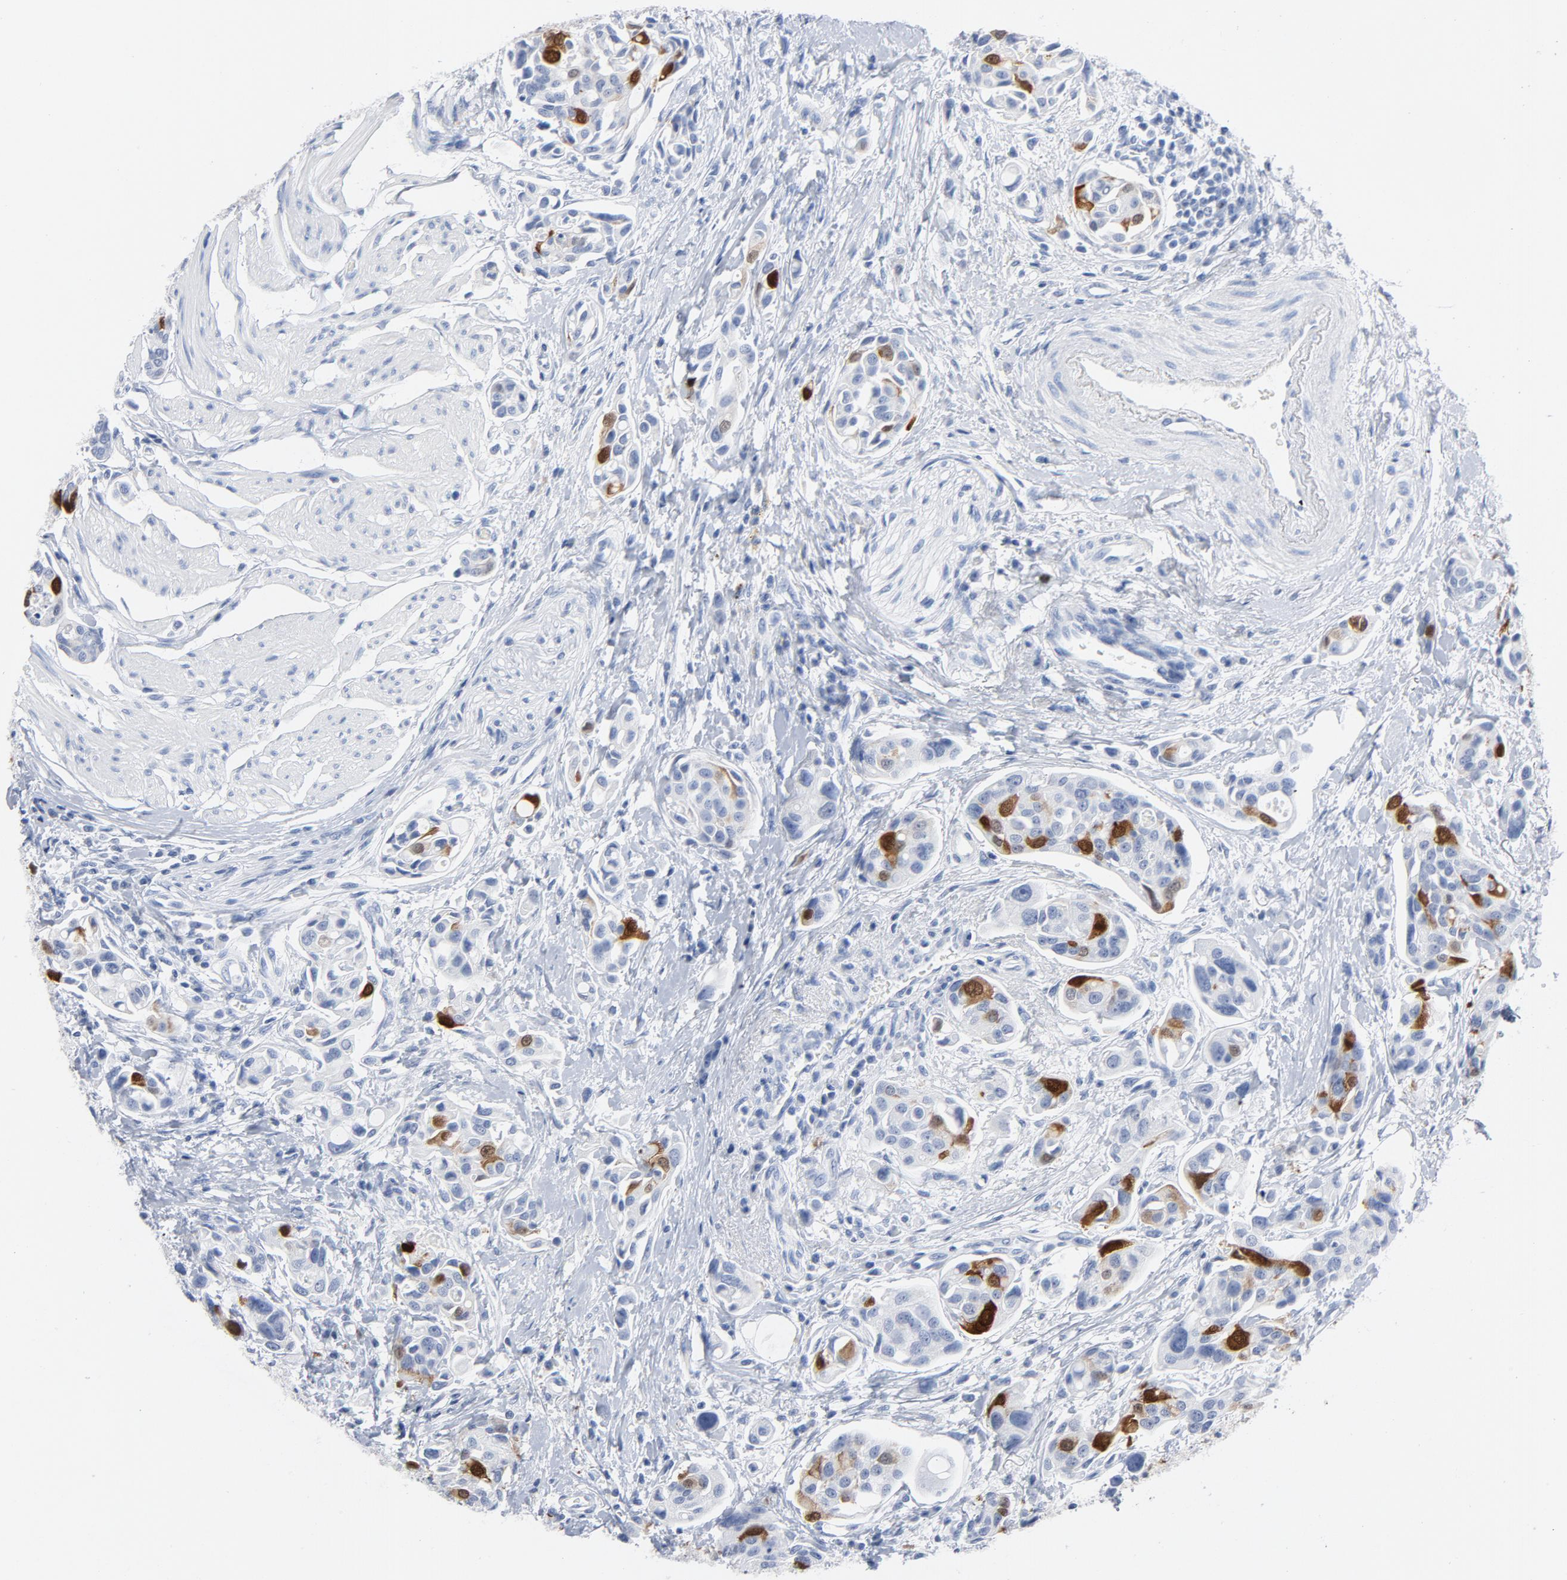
{"staining": {"intensity": "strong", "quantity": "<25%", "location": "cytoplasmic/membranous,nuclear"}, "tissue": "urothelial cancer", "cell_type": "Tumor cells", "image_type": "cancer", "snomed": [{"axis": "morphology", "description": "Urothelial carcinoma, High grade"}, {"axis": "topography", "description": "Urinary bladder"}], "caption": "Brown immunohistochemical staining in human high-grade urothelial carcinoma shows strong cytoplasmic/membranous and nuclear staining in approximately <25% of tumor cells. (Brightfield microscopy of DAB IHC at high magnification).", "gene": "CDC20", "patient": {"sex": "male", "age": 78}}